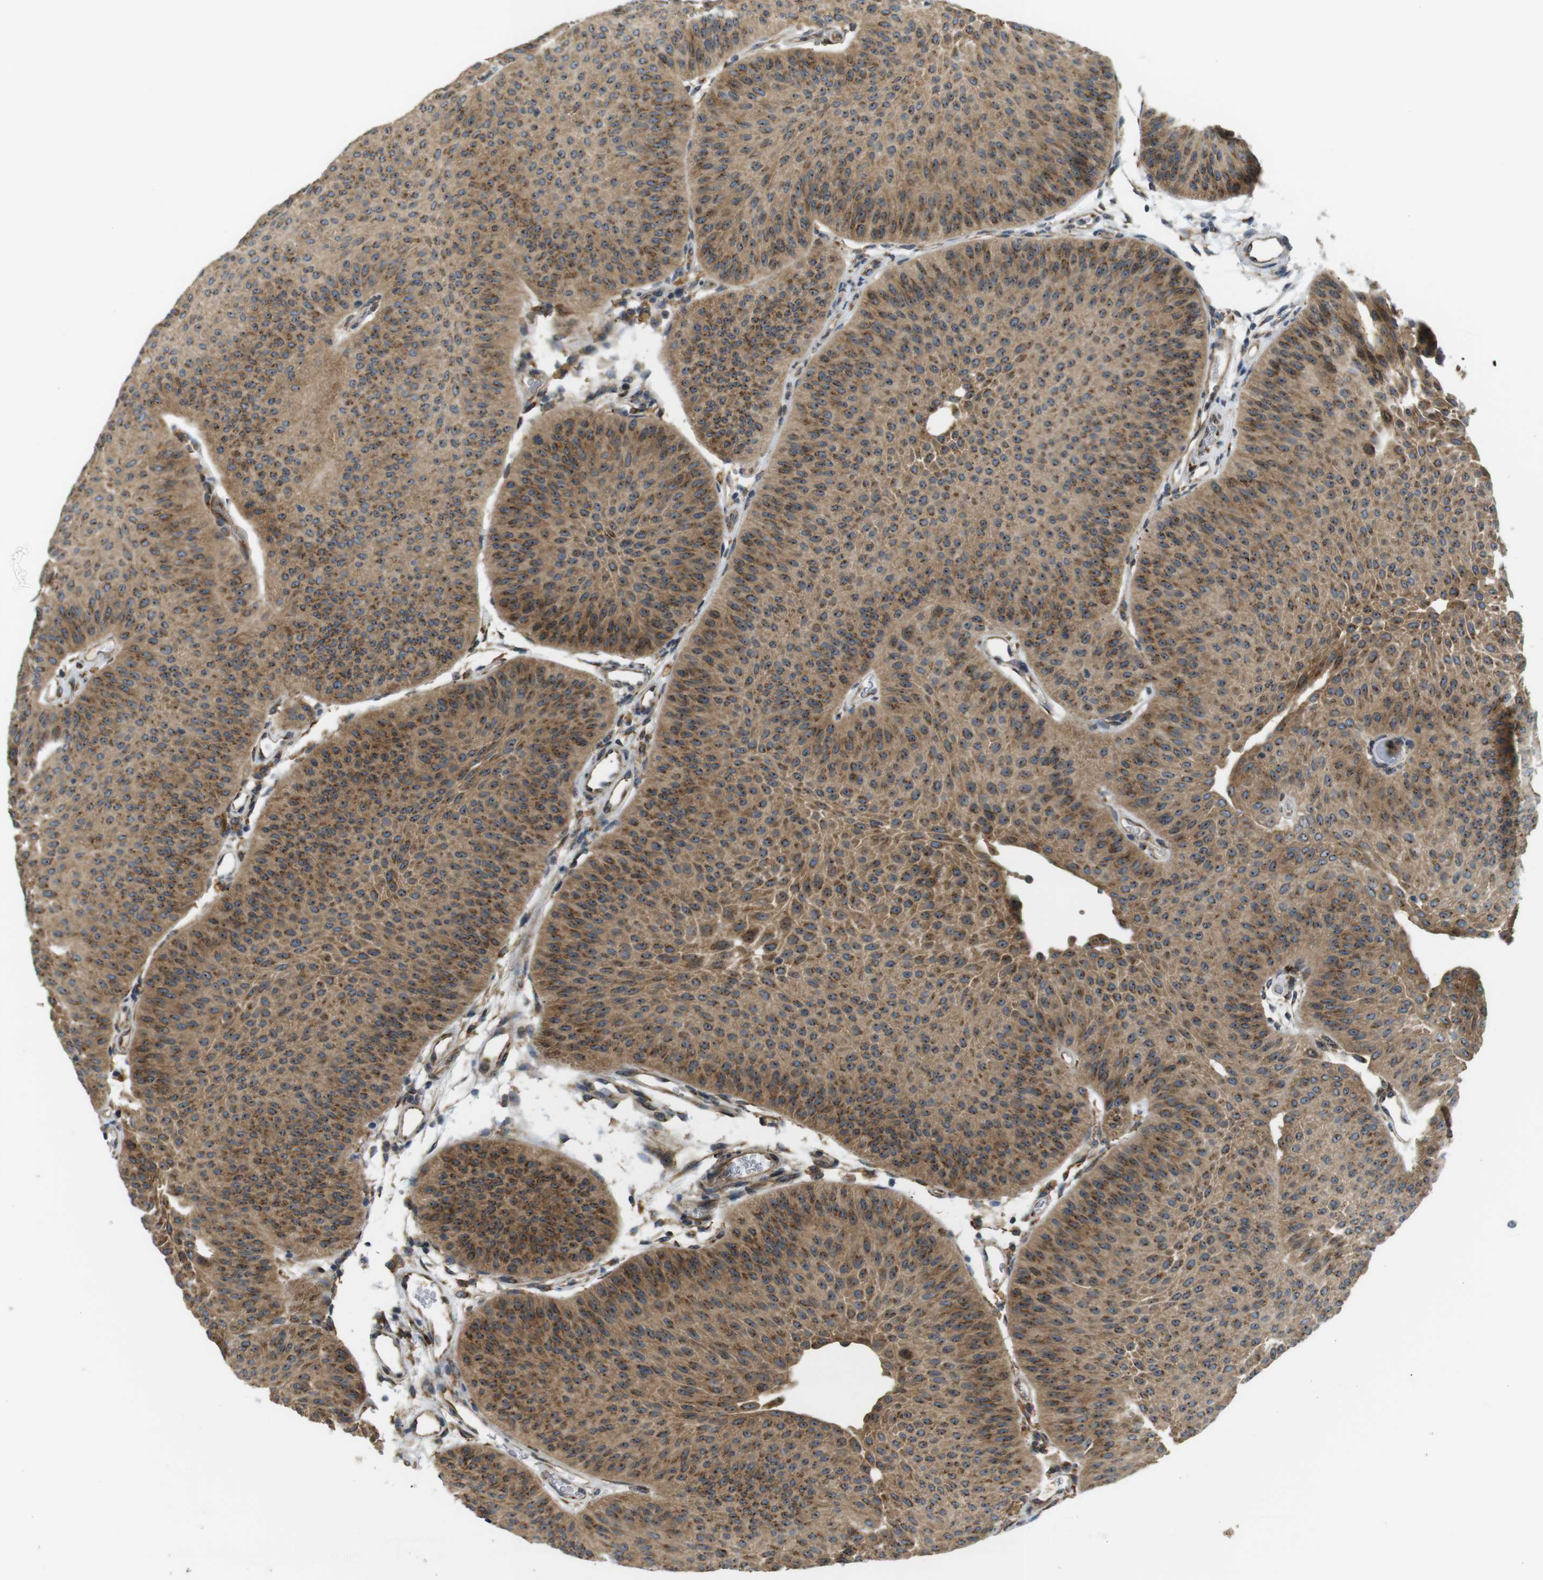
{"staining": {"intensity": "moderate", "quantity": ">75%", "location": "cytoplasmic/membranous,nuclear"}, "tissue": "urothelial cancer", "cell_type": "Tumor cells", "image_type": "cancer", "snomed": [{"axis": "morphology", "description": "Urothelial carcinoma, Low grade"}, {"axis": "topography", "description": "Urinary bladder"}], "caption": "Immunohistochemistry (DAB (3,3'-diaminobenzidine)) staining of low-grade urothelial carcinoma exhibits moderate cytoplasmic/membranous and nuclear protein staining in about >75% of tumor cells. (DAB (3,3'-diaminobenzidine) IHC, brown staining for protein, blue staining for nuclei).", "gene": "TMEM143", "patient": {"sex": "female", "age": 60}}